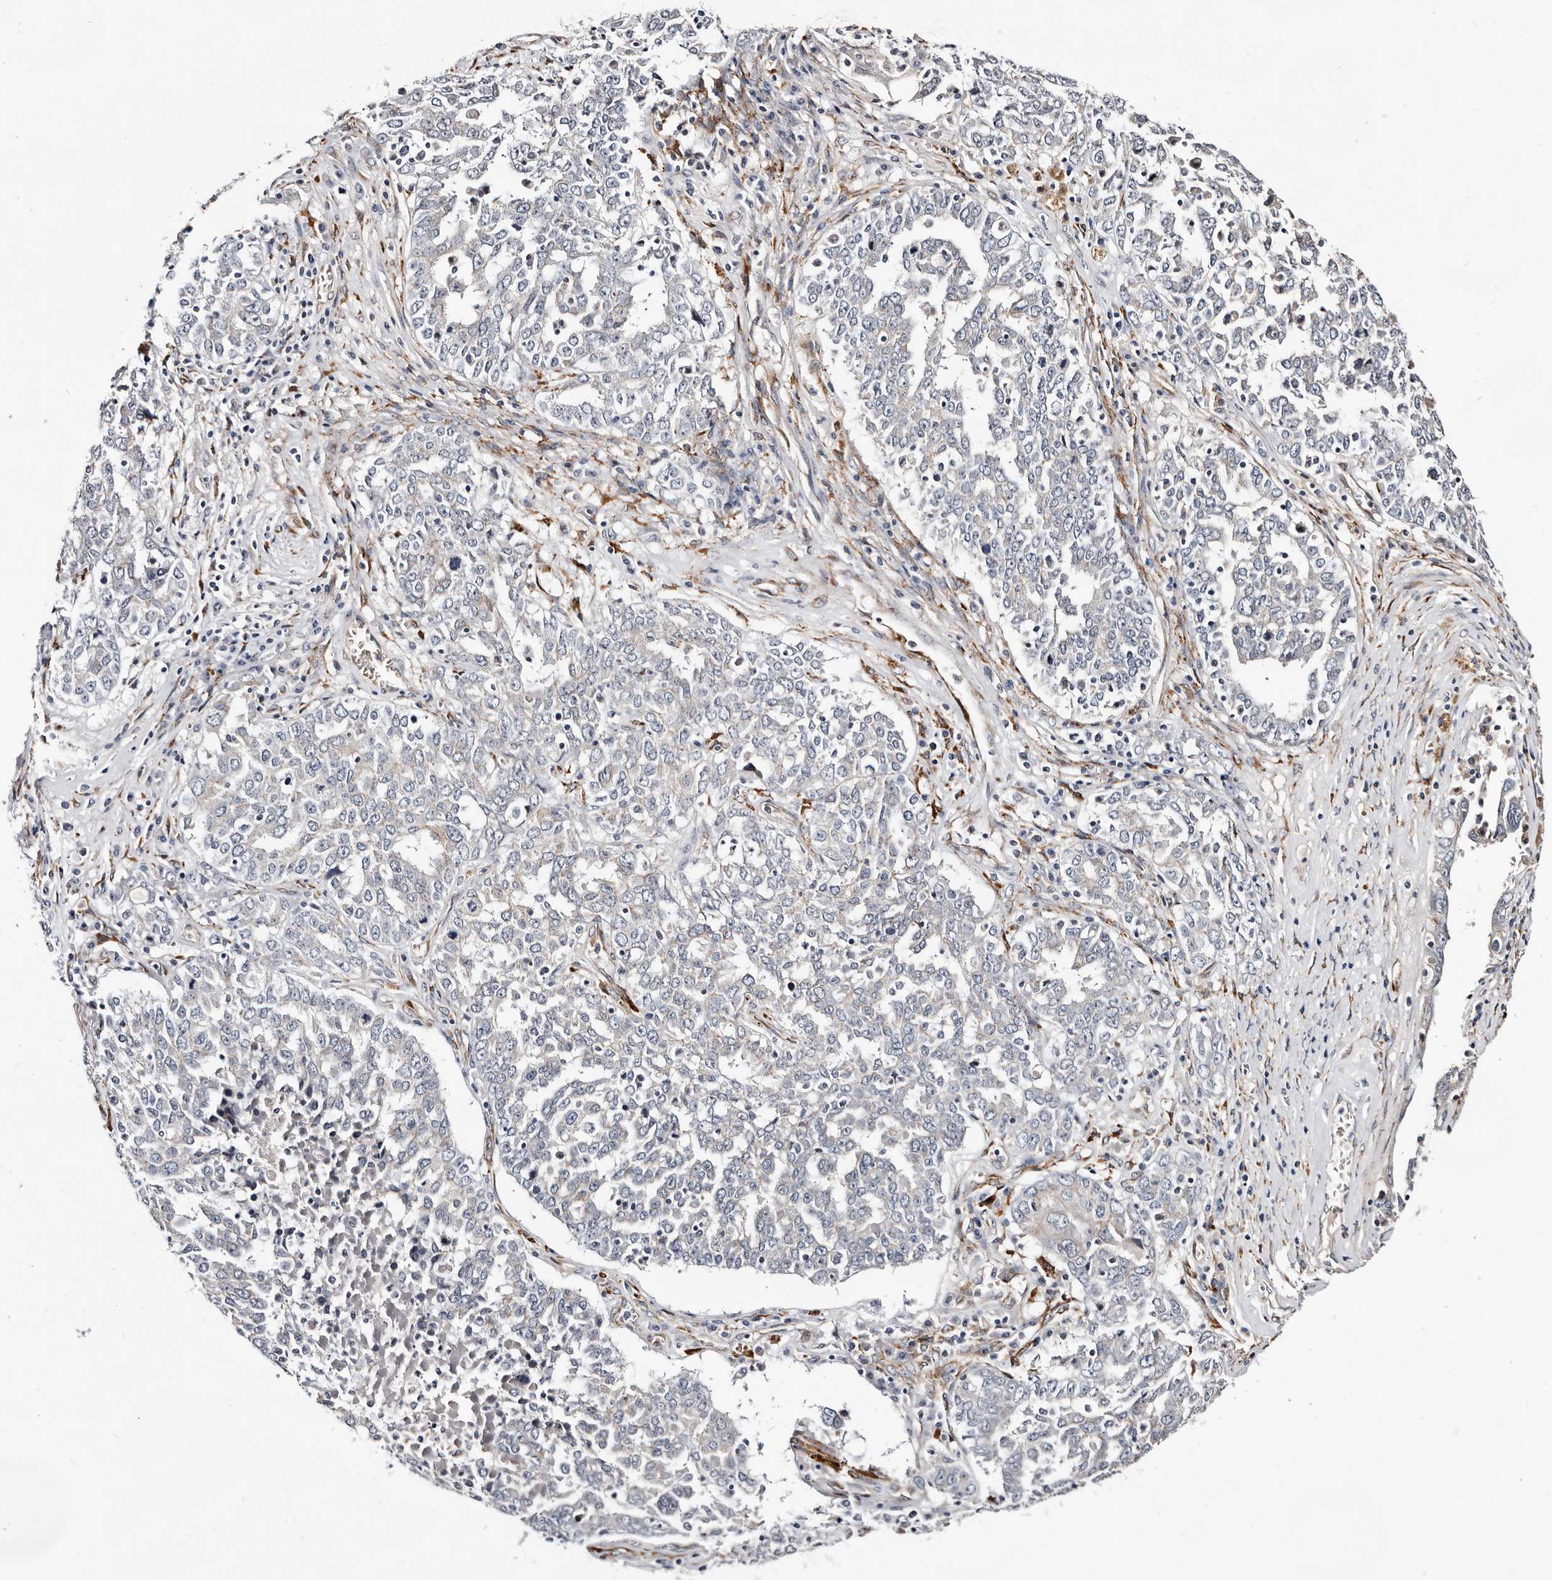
{"staining": {"intensity": "negative", "quantity": "none", "location": "none"}, "tissue": "ovarian cancer", "cell_type": "Tumor cells", "image_type": "cancer", "snomed": [{"axis": "morphology", "description": "Carcinoma, endometroid"}, {"axis": "topography", "description": "Ovary"}], "caption": "Immunohistochemical staining of ovarian cancer displays no significant expression in tumor cells.", "gene": "USH1C", "patient": {"sex": "female", "age": 62}}